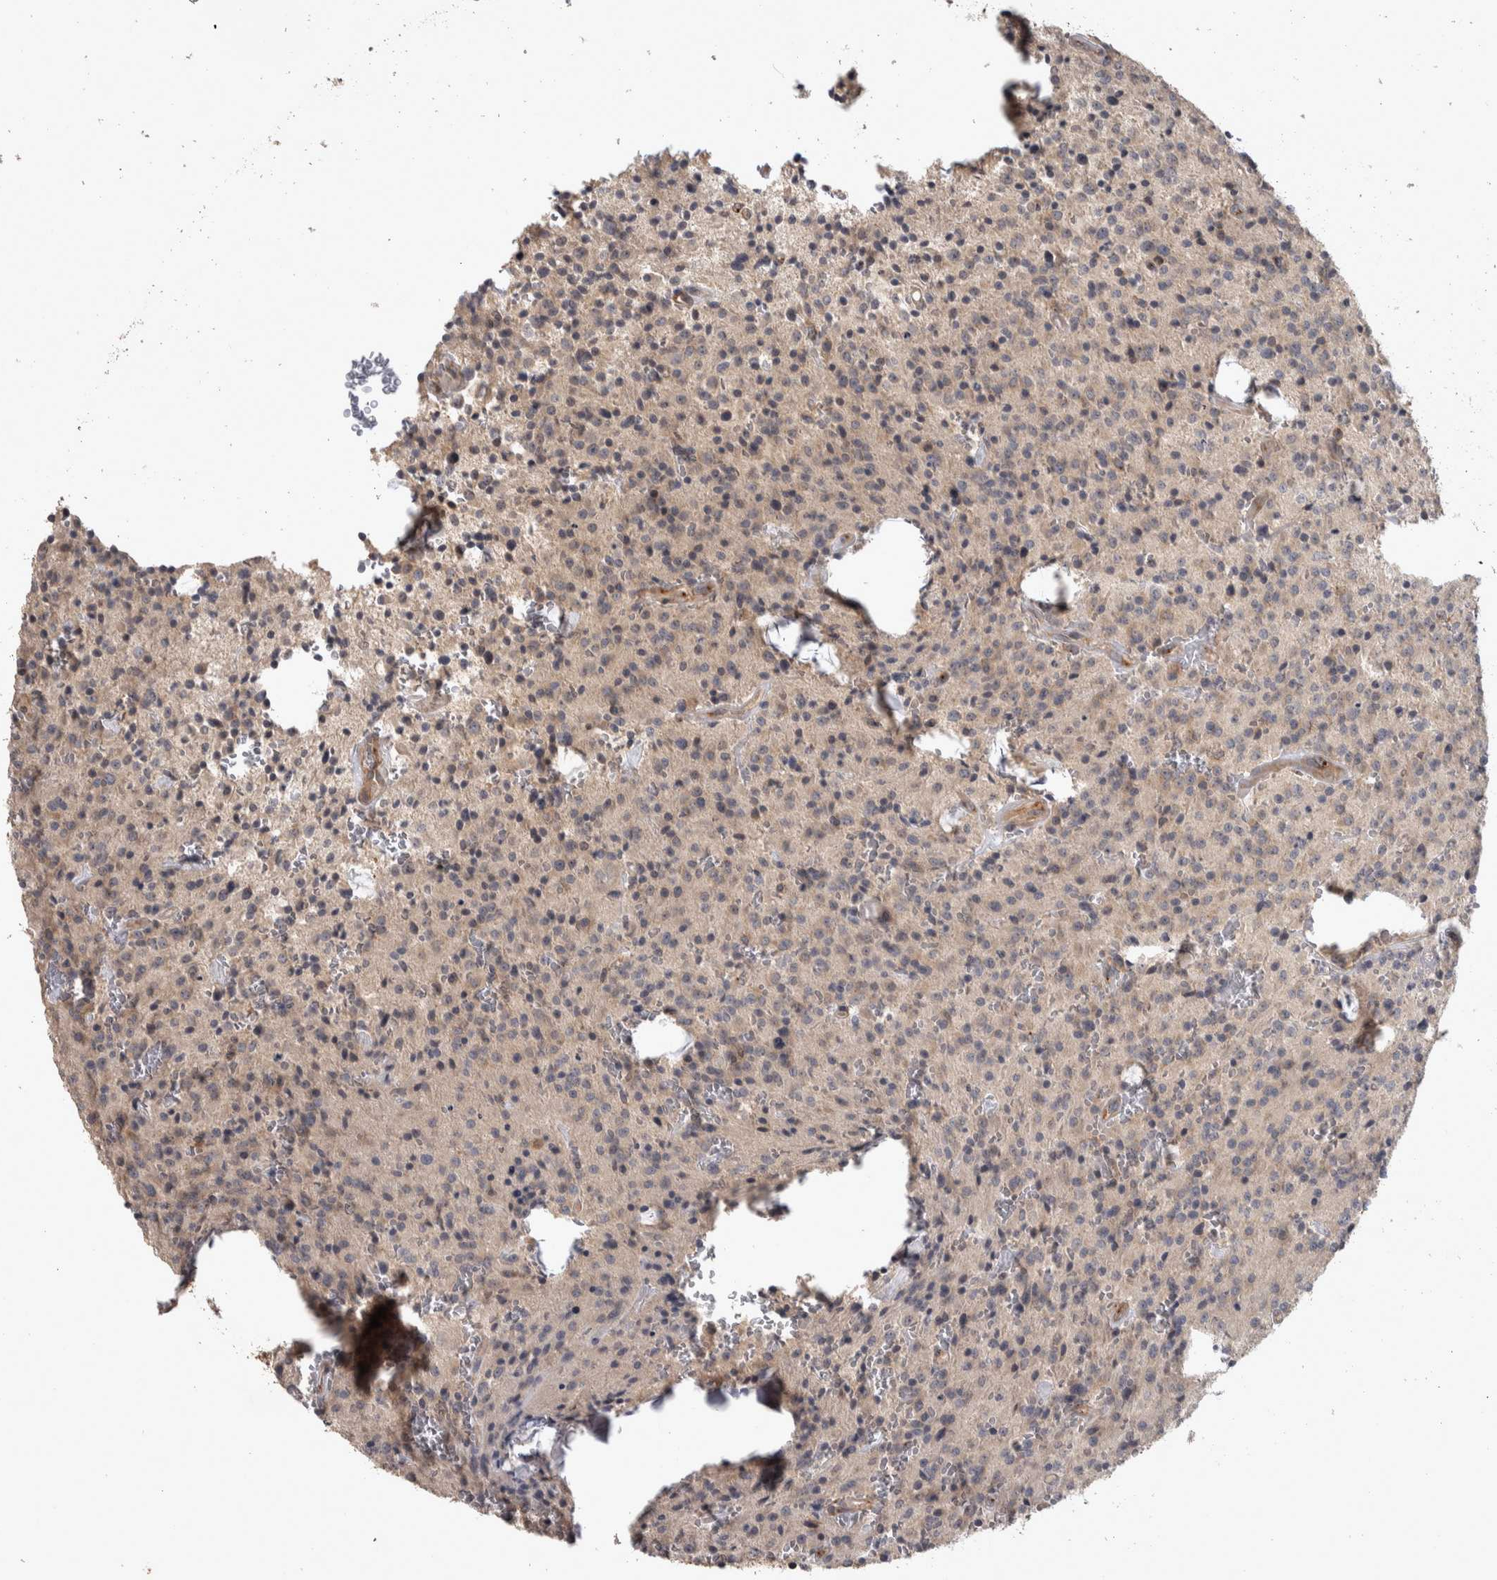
{"staining": {"intensity": "negative", "quantity": "none", "location": "none"}, "tissue": "glioma", "cell_type": "Tumor cells", "image_type": "cancer", "snomed": [{"axis": "morphology", "description": "Glioma, malignant, Low grade"}, {"axis": "topography", "description": "Brain"}], "caption": "DAB (3,3'-diaminobenzidine) immunohistochemical staining of human glioma shows no significant expression in tumor cells.", "gene": "IFRD1", "patient": {"sex": "male", "age": 58}}